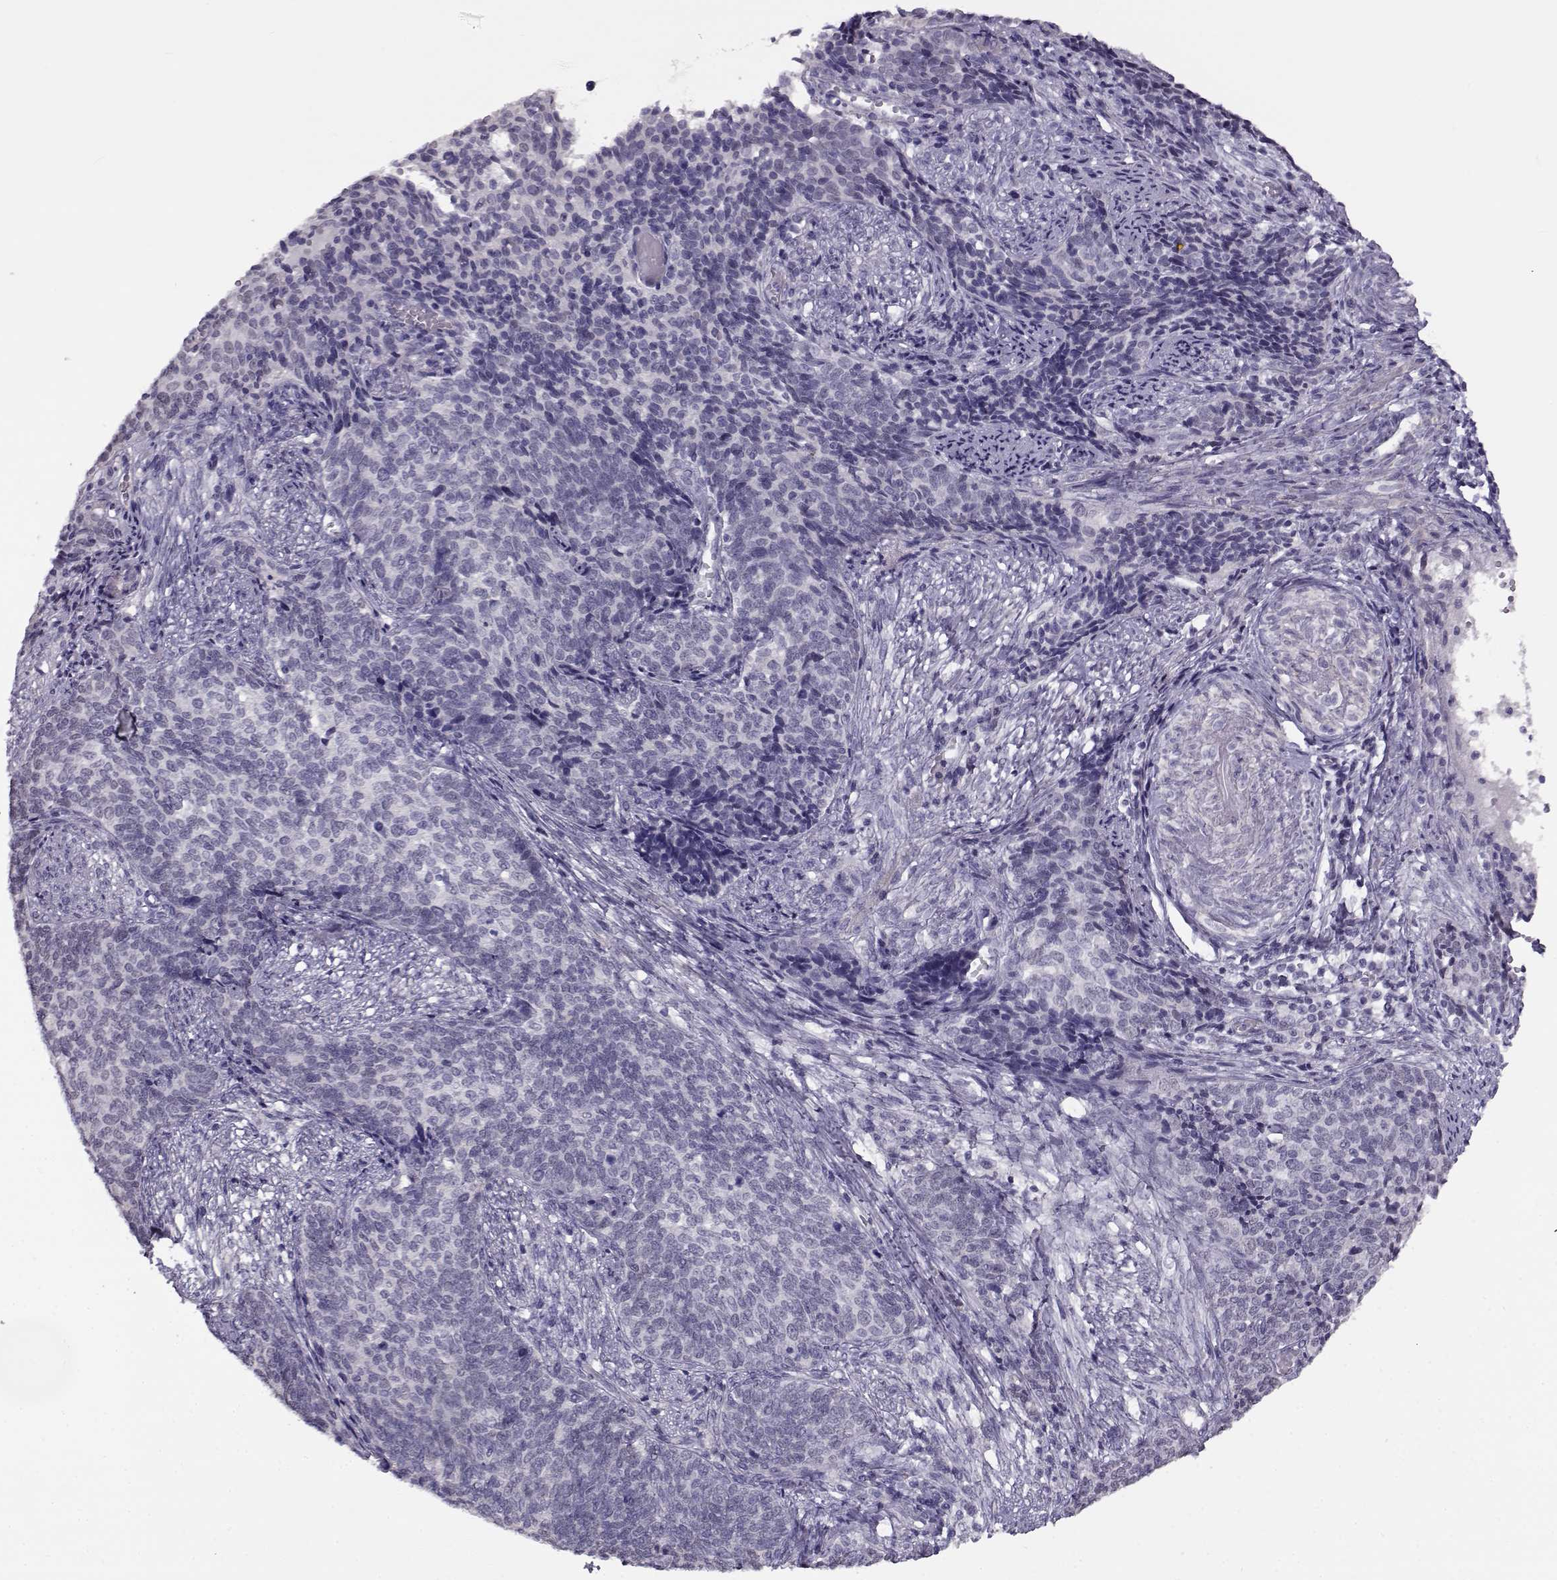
{"staining": {"intensity": "negative", "quantity": "none", "location": "none"}, "tissue": "cervical cancer", "cell_type": "Tumor cells", "image_type": "cancer", "snomed": [{"axis": "morphology", "description": "Squamous cell carcinoma, NOS"}, {"axis": "topography", "description": "Cervix"}], "caption": "An image of human cervical cancer is negative for staining in tumor cells.", "gene": "TEX55", "patient": {"sex": "female", "age": 39}}